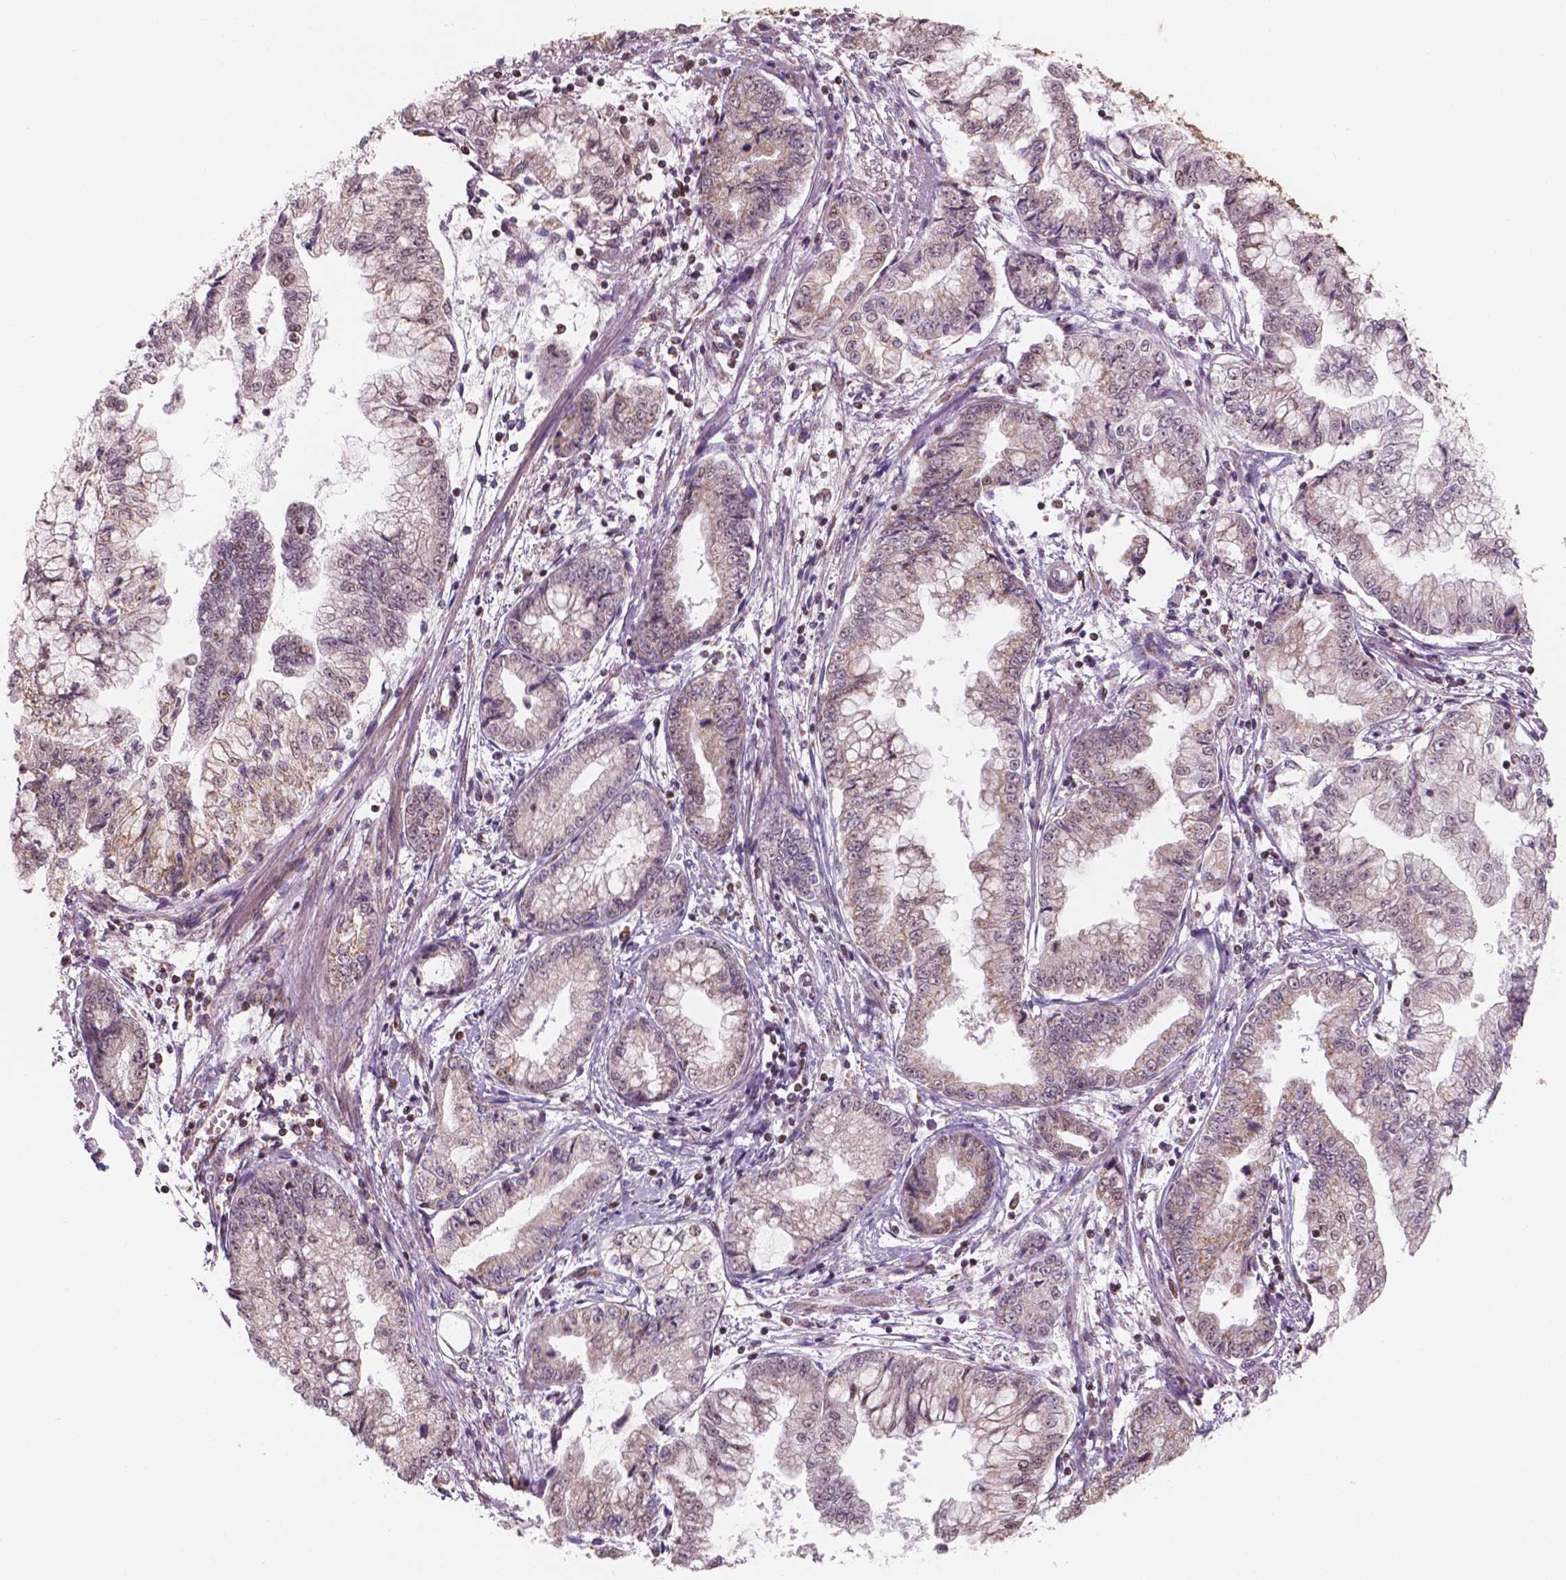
{"staining": {"intensity": "weak", "quantity": "25%-75%", "location": "cytoplasmic/membranous,nuclear"}, "tissue": "stomach cancer", "cell_type": "Tumor cells", "image_type": "cancer", "snomed": [{"axis": "morphology", "description": "Adenocarcinoma, NOS"}, {"axis": "topography", "description": "Stomach, upper"}], "caption": "Human stomach cancer (adenocarcinoma) stained for a protein (brown) demonstrates weak cytoplasmic/membranous and nuclear positive expression in approximately 25%-75% of tumor cells.", "gene": "NDUFA10", "patient": {"sex": "female", "age": 74}}